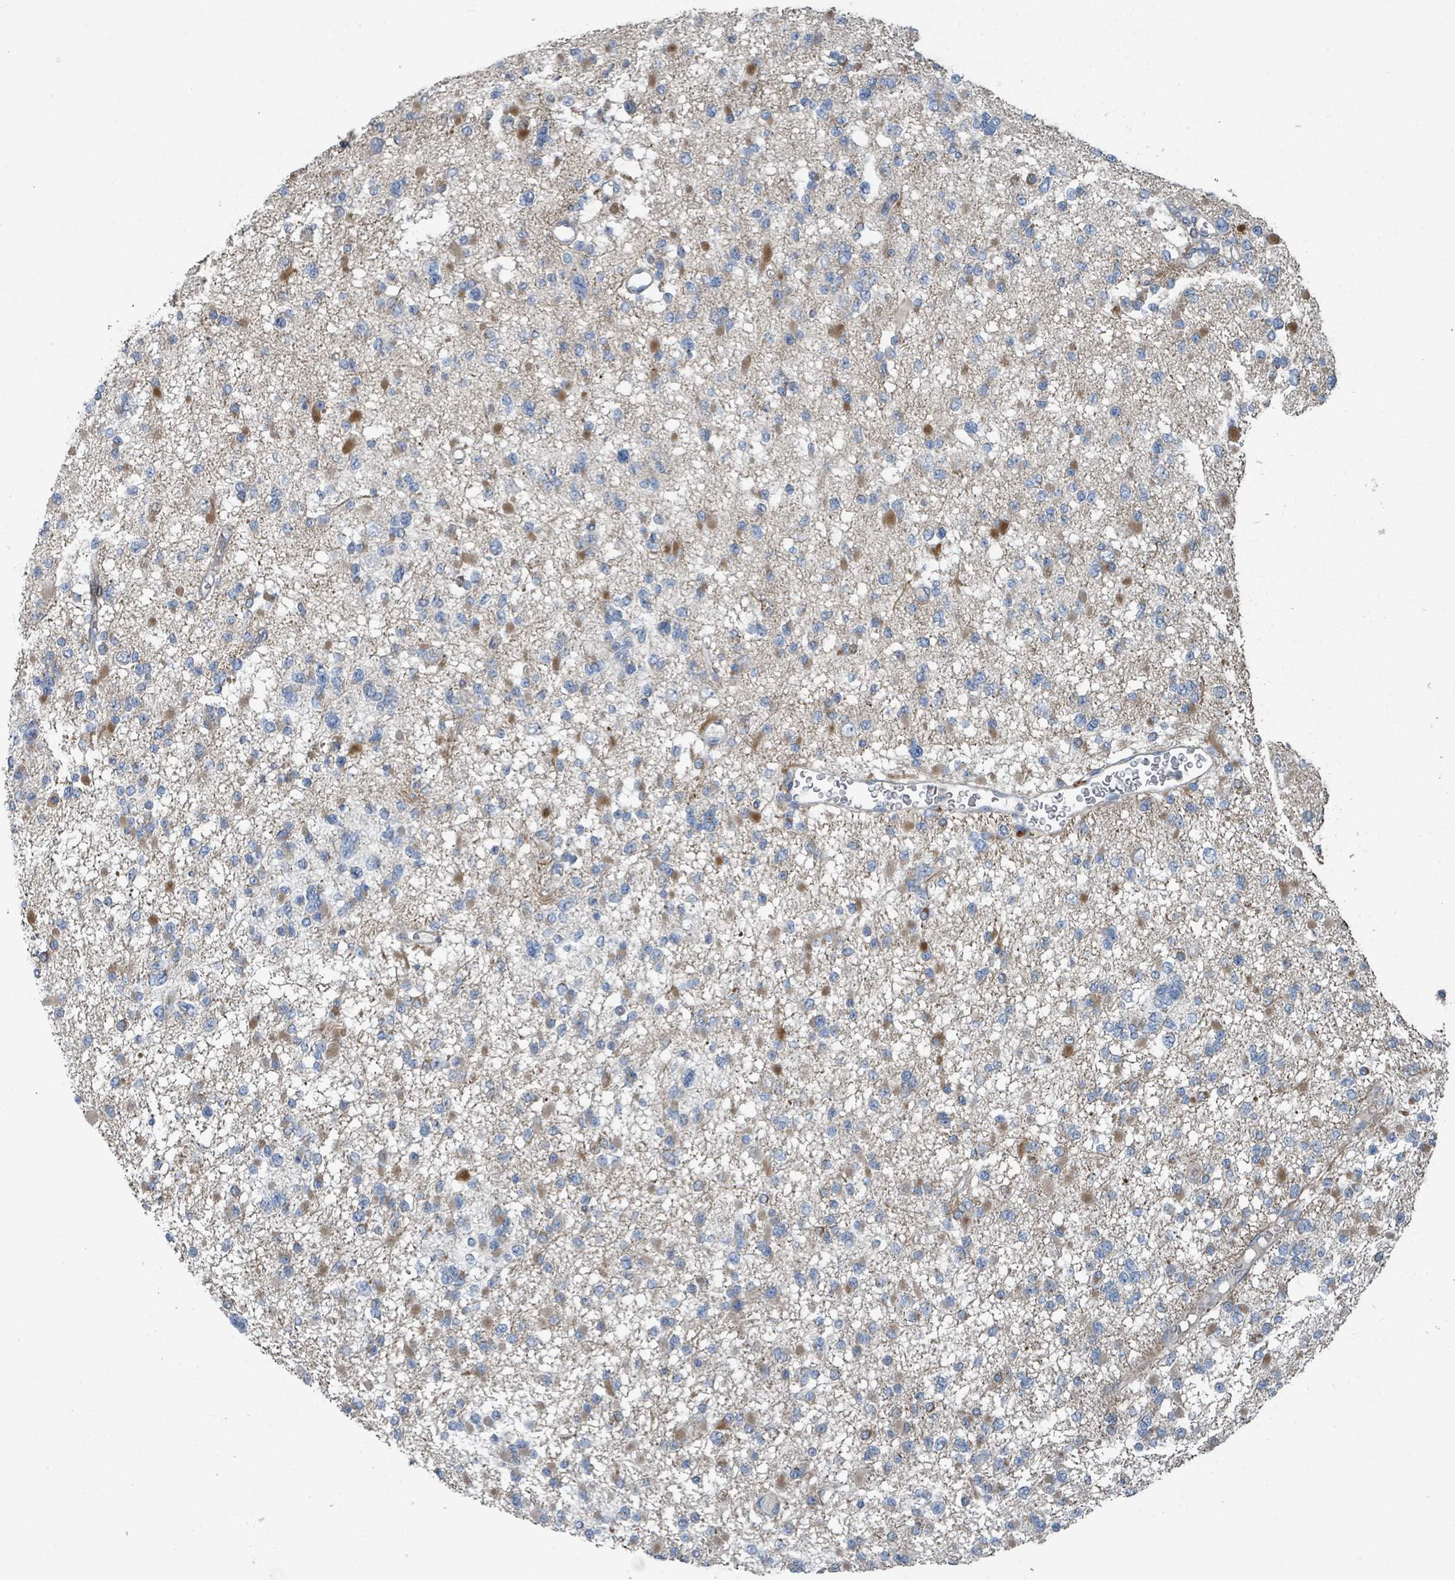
{"staining": {"intensity": "moderate", "quantity": "<25%", "location": "cytoplasmic/membranous"}, "tissue": "glioma", "cell_type": "Tumor cells", "image_type": "cancer", "snomed": [{"axis": "morphology", "description": "Glioma, malignant, Low grade"}, {"axis": "topography", "description": "Brain"}], "caption": "Moderate cytoplasmic/membranous positivity for a protein is seen in approximately <25% of tumor cells of malignant glioma (low-grade) using IHC.", "gene": "DIPK2A", "patient": {"sex": "female", "age": 22}}